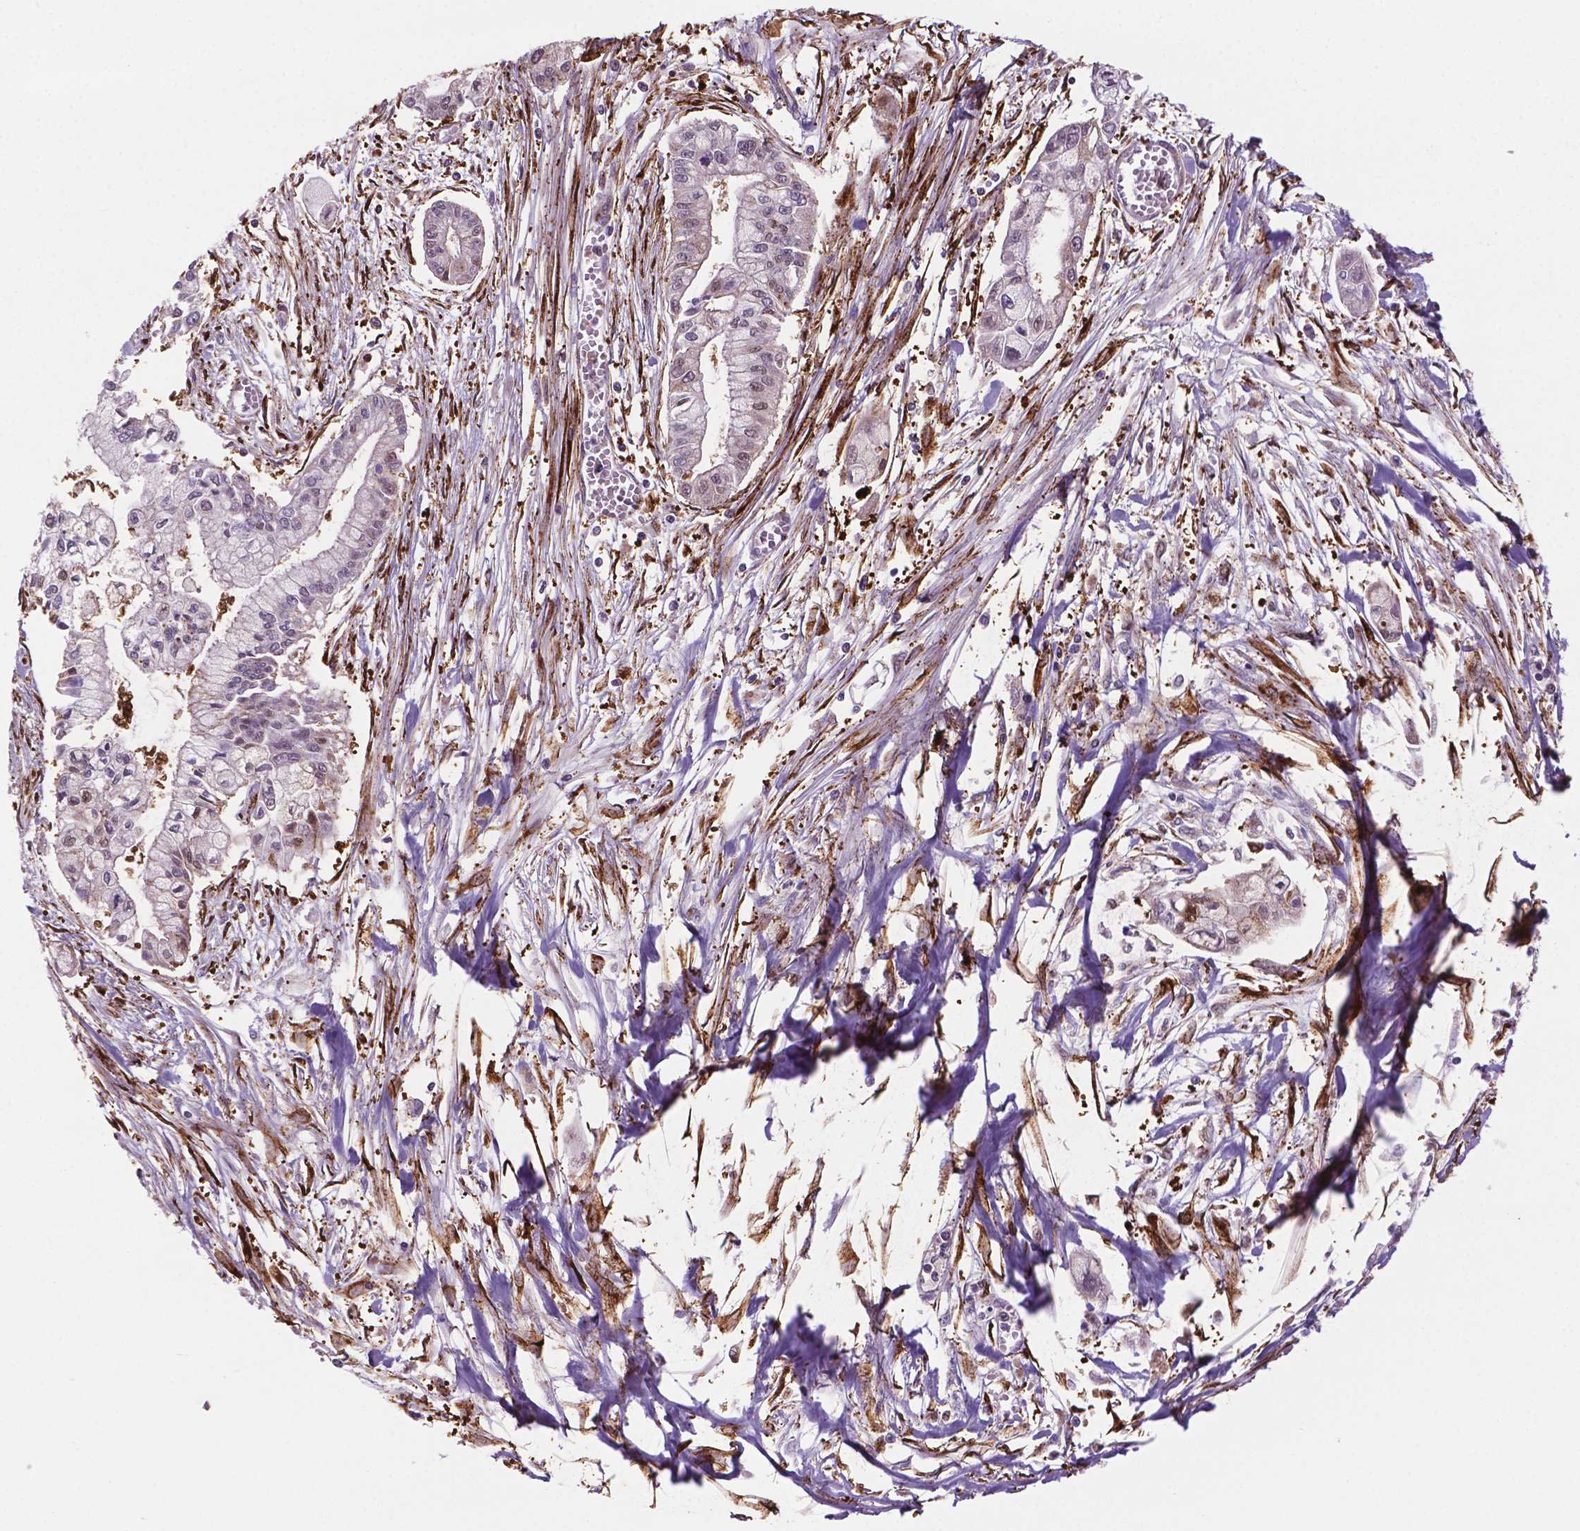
{"staining": {"intensity": "moderate", "quantity": "<25%", "location": "nuclear"}, "tissue": "pancreatic cancer", "cell_type": "Tumor cells", "image_type": "cancer", "snomed": [{"axis": "morphology", "description": "Adenocarcinoma, NOS"}, {"axis": "topography", "description": "Pancreas"}], "caption": "Pancreatic cancer tissue shows moderate nuclear positivity in approximately <25% of tumor cells, visualized by immunohistochemistry.", "gene": "PLIN3", "patient": {"sex": "male", "age": 54}}